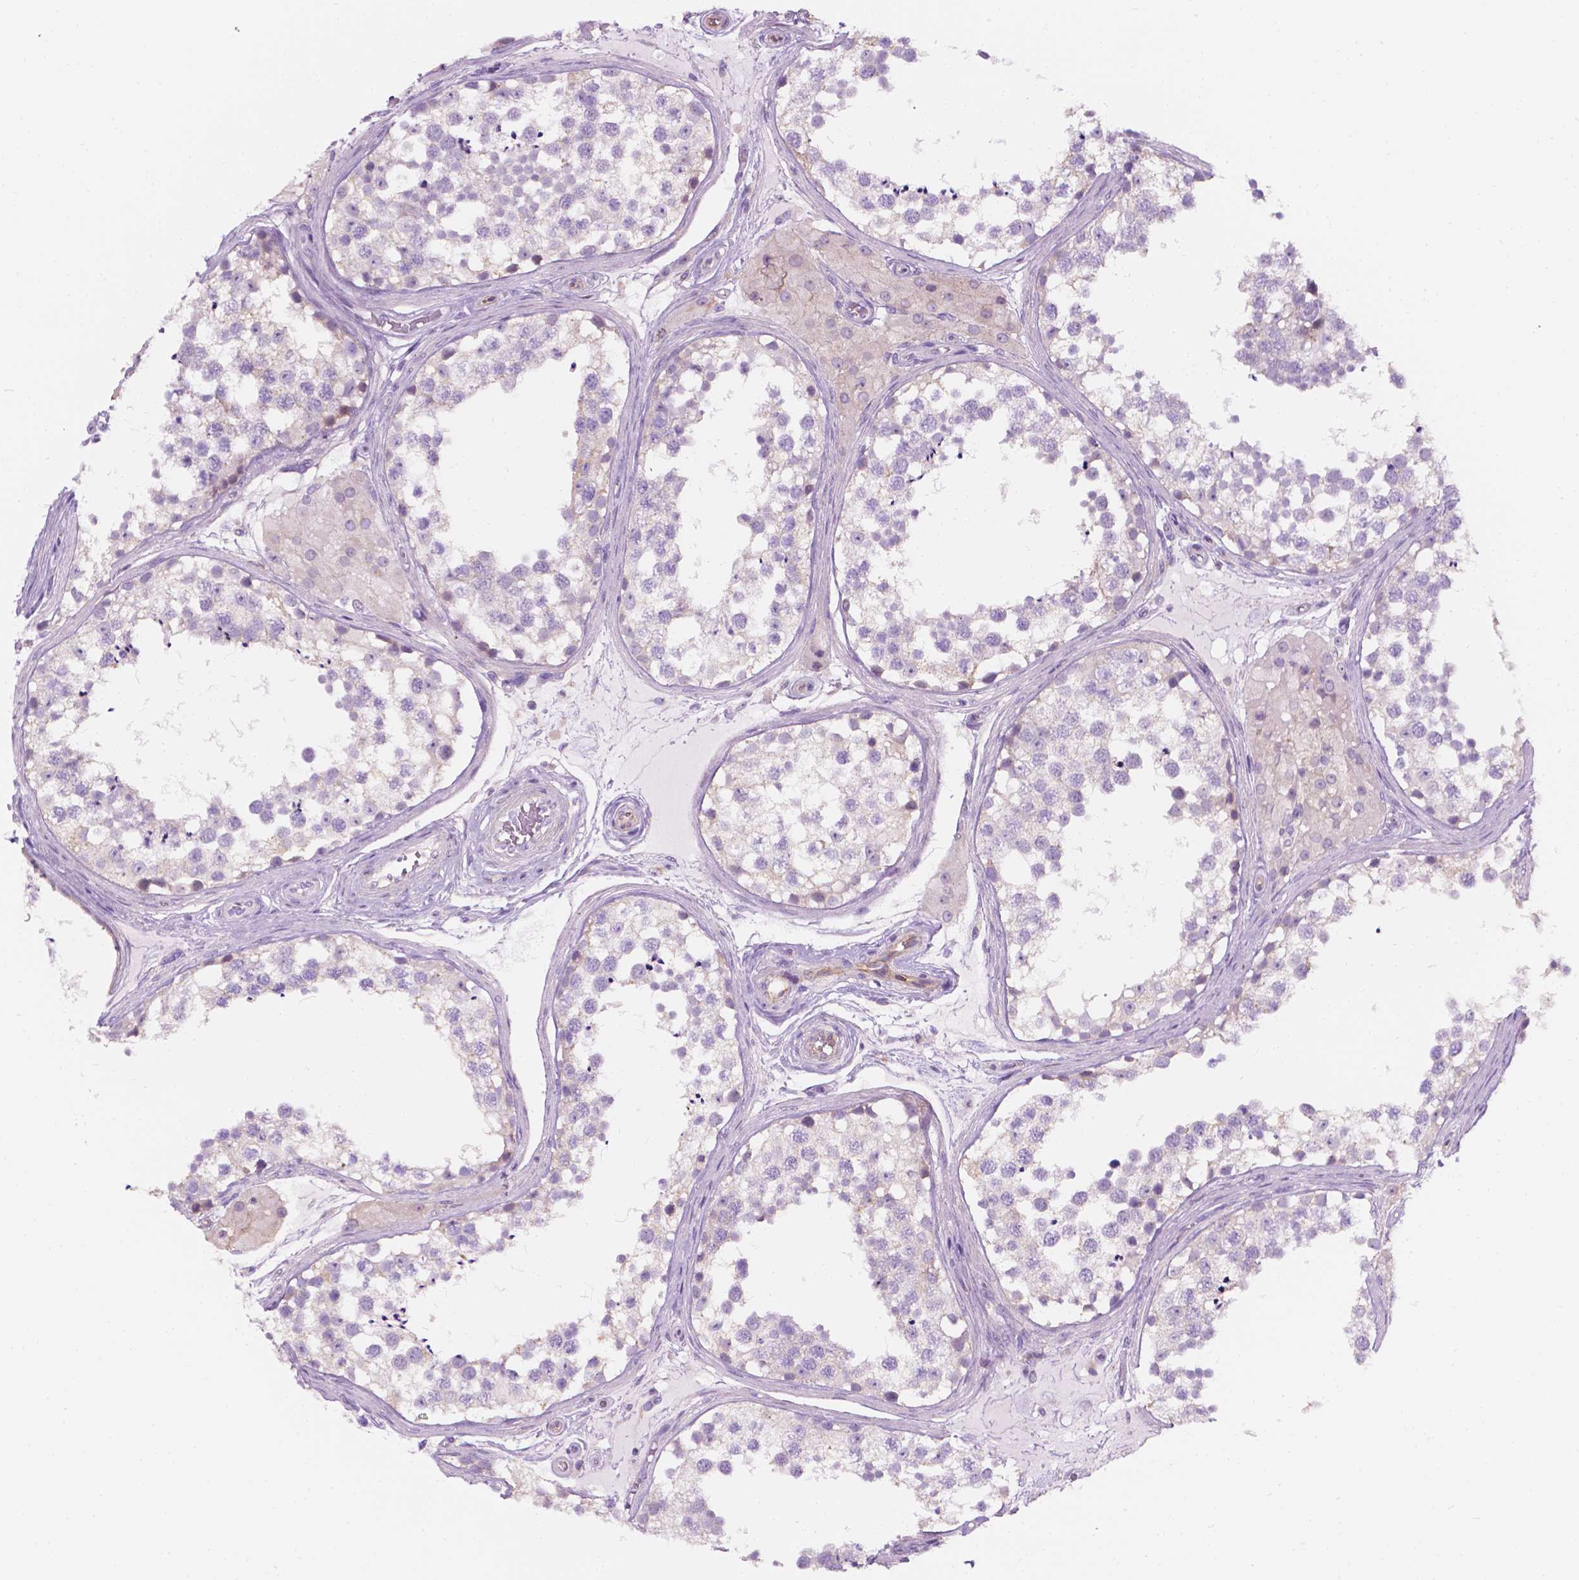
{"staining": {"intensity": "negative", "quantity": "none", "location": "none"}, "tissue": "testis", "cell_type": "Cells in seminiferous ducts", "image_type": "normal", "snomed": [{"axis": "morphology", "description": "Normal tissue, NOS"}, {"axis": "morphology", "description": "Seminoma, NOS"}, {"axis": "topography", "description": "Testis"}], "caption": "Immunohistochemical staining of benign human testis shows no significant staining in cells in seminiferous ducts.", "gene": "NOS1AP", "patient": {"sex": "male", "age": 65}}